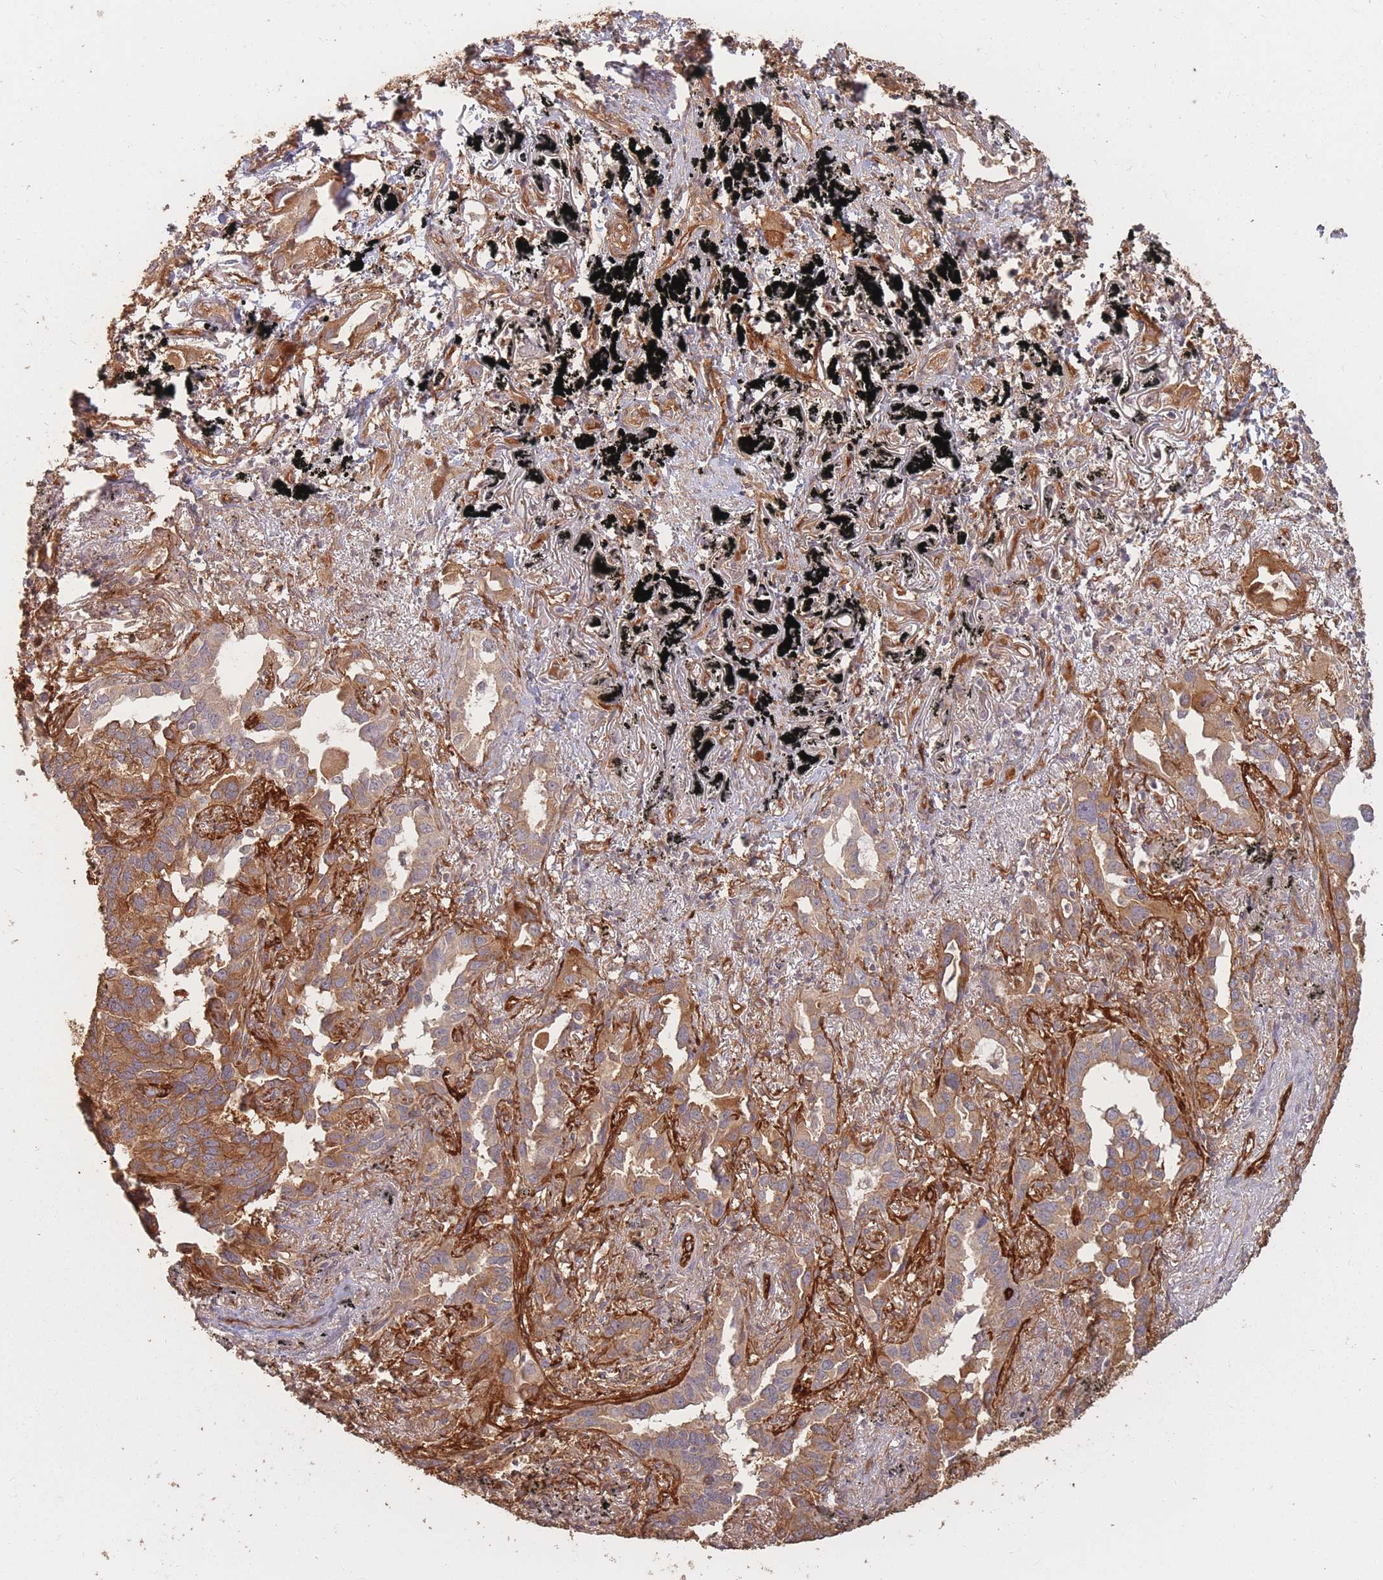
{"staining": {"intensity": "moderate", "quantity": ">75%", "location": "cytoplasmic/membranous"}, "tissue": "lung cancer", "cell_type": "Tumor cells", "image_type": "cancer", "snomed": [{"axis": "morphology", "description": "Adenocarcinoma, NOS"}, {"axis": "topography", "description": "Lung"}], "caption": "This histopathology image demonstrates IHC staining of human adenocarcinoma (lung), with medium moderate cytoplasmic/membranous expression in approximately >75% of tumor cells.", "gene": "PLS3", "patient": {"sex": "male", "age": 67}}